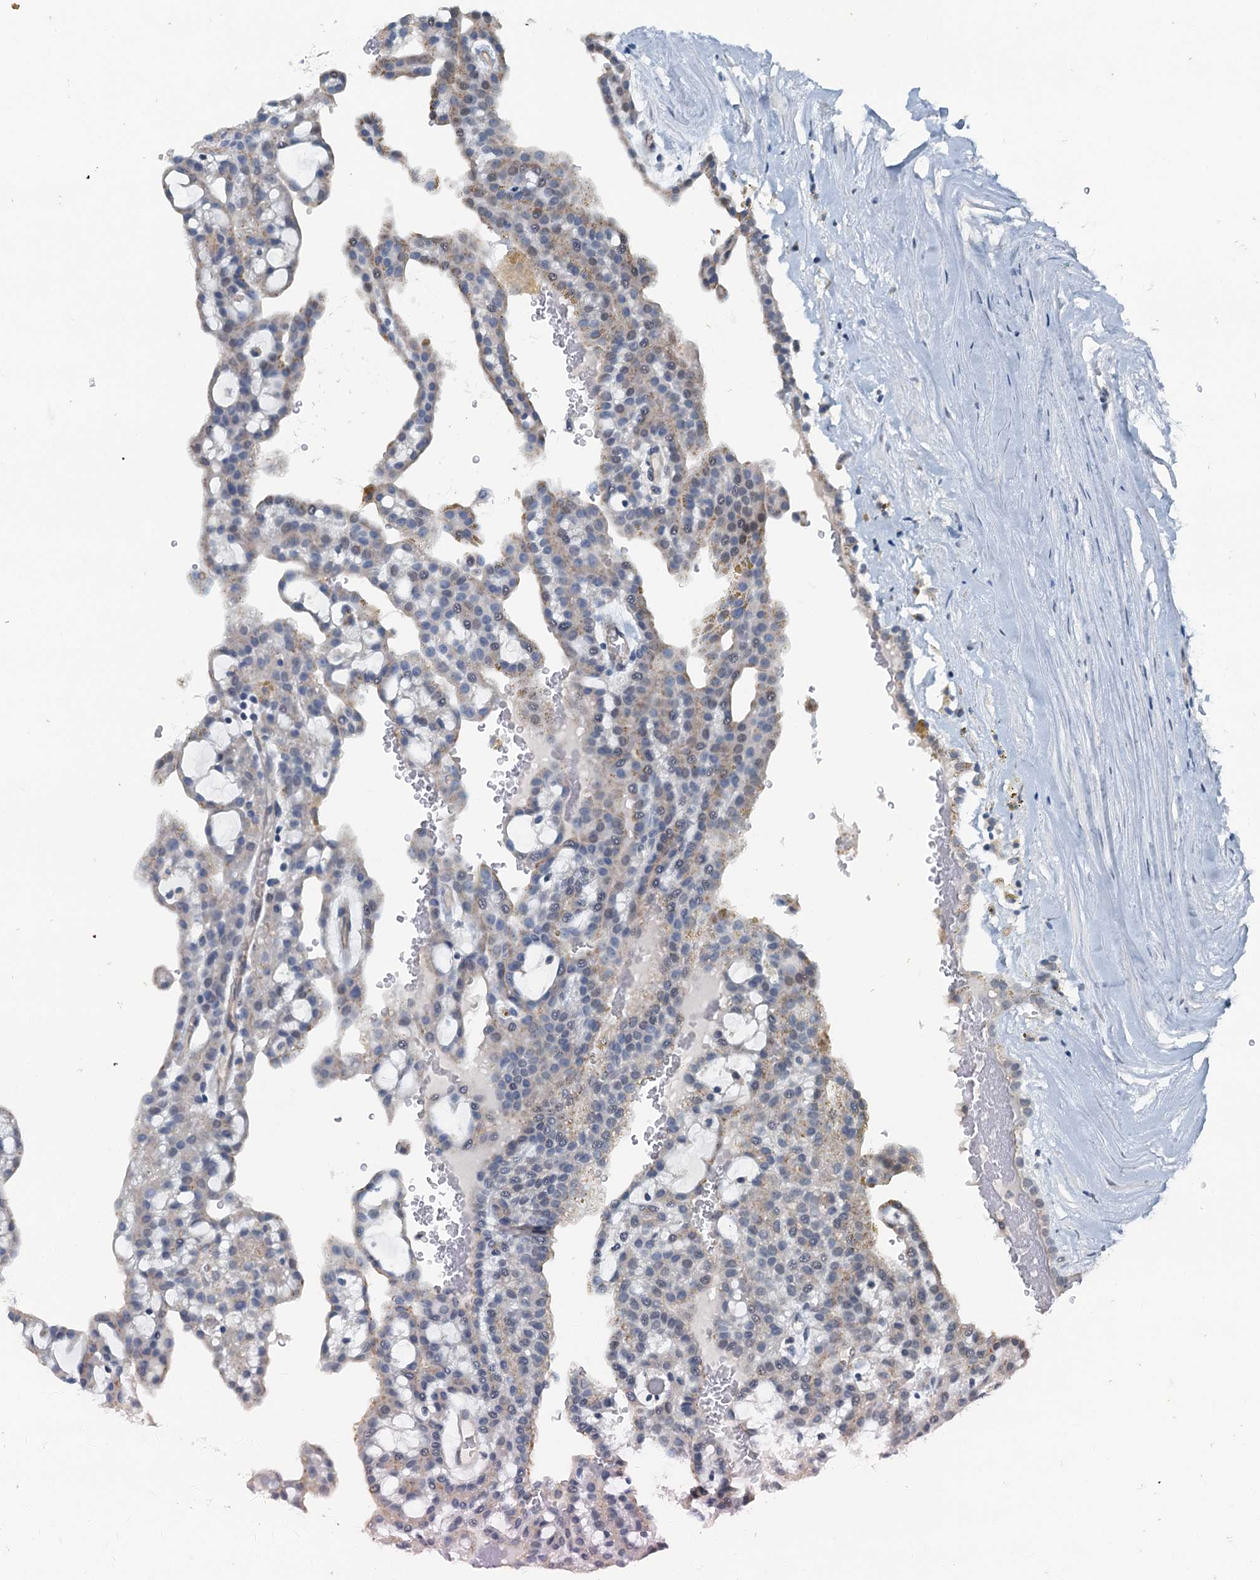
{"staining": {"intensity": "weak", "quantity": "25%-75%", "location": "cytoplasmic/membranous"}, "tissue": "renal cancer", "cell_type": "Tumor cells", "image_type": "cancer", "snomed": [{"axis": "morphology", "description": "Adenocarcinoma, NOS"}, {"axis": "topography", "description": "Kidney"}], "caption": "A photomicrograph showing weak cytoplasmic/membranous expression in about 25%-75% of tumor cells in adenocarcinoma (renal), as visualized by brown immunohistochemical staining.", "gene": "GFOD2", "patient": {"sex": "male", "age": 63}}